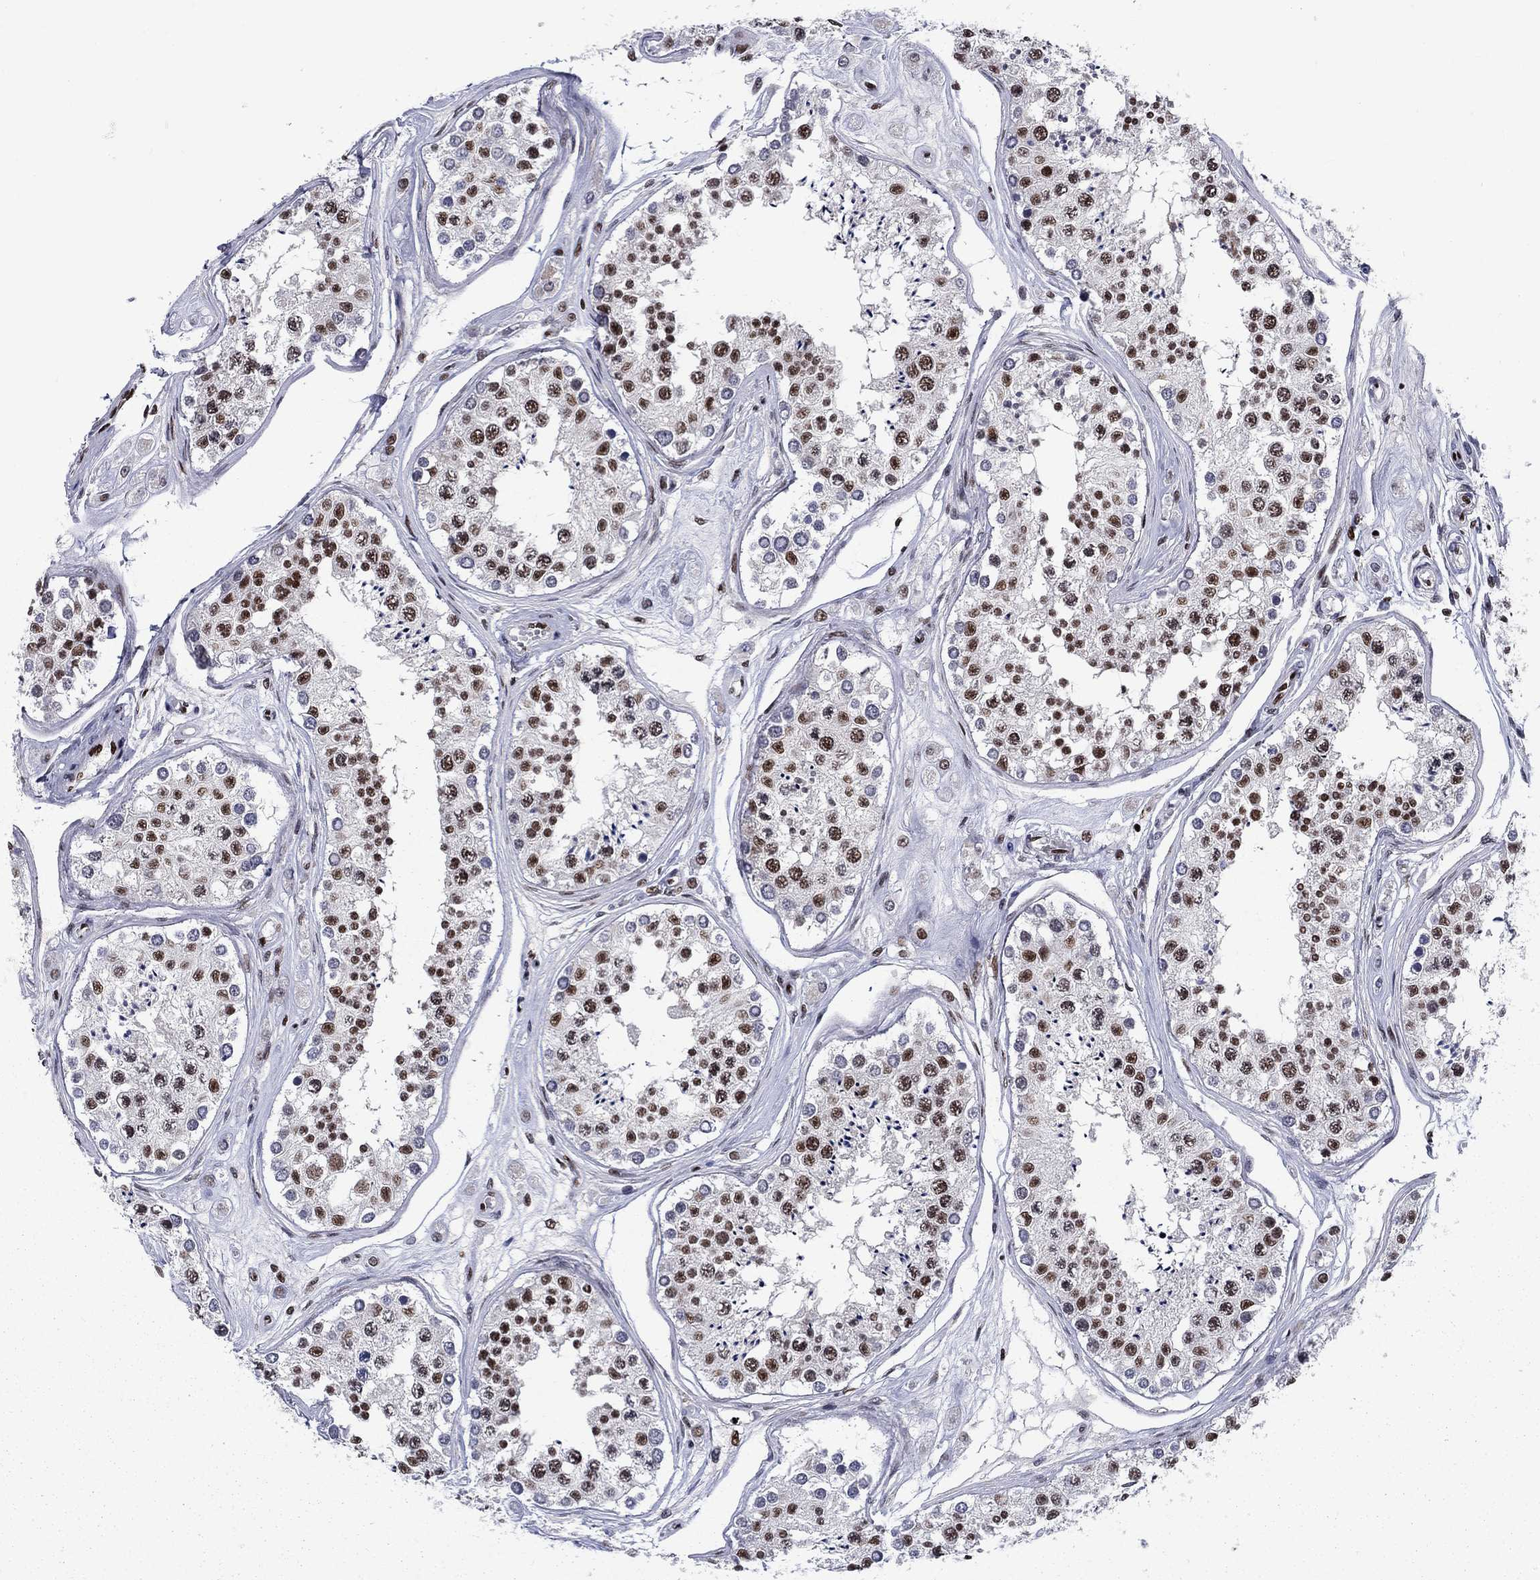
{"staining": {"intensity": "strong", "quantity": ">75%", "location": "nuclear"}, "tissue": "testis", "cell_type": "Cells in seminiferous ducts", "image_type": "normal", "snomed": [{"axis": "morphology", "description": "Normal tissue, NOS"}, {"axis": "topography", "description": "Testis"}], "caption": "Immunohistochemistry (IHC) (DAB) staining of benign human testis displays strong nuclear protein positivity in approximately >75% of cells in seminiferous ducts. Ihc stains the protein of interest in brown and the nuclei are stained blue.", "gene": "RPRD1B", "patient": {"sex": "male", "age": 25}}